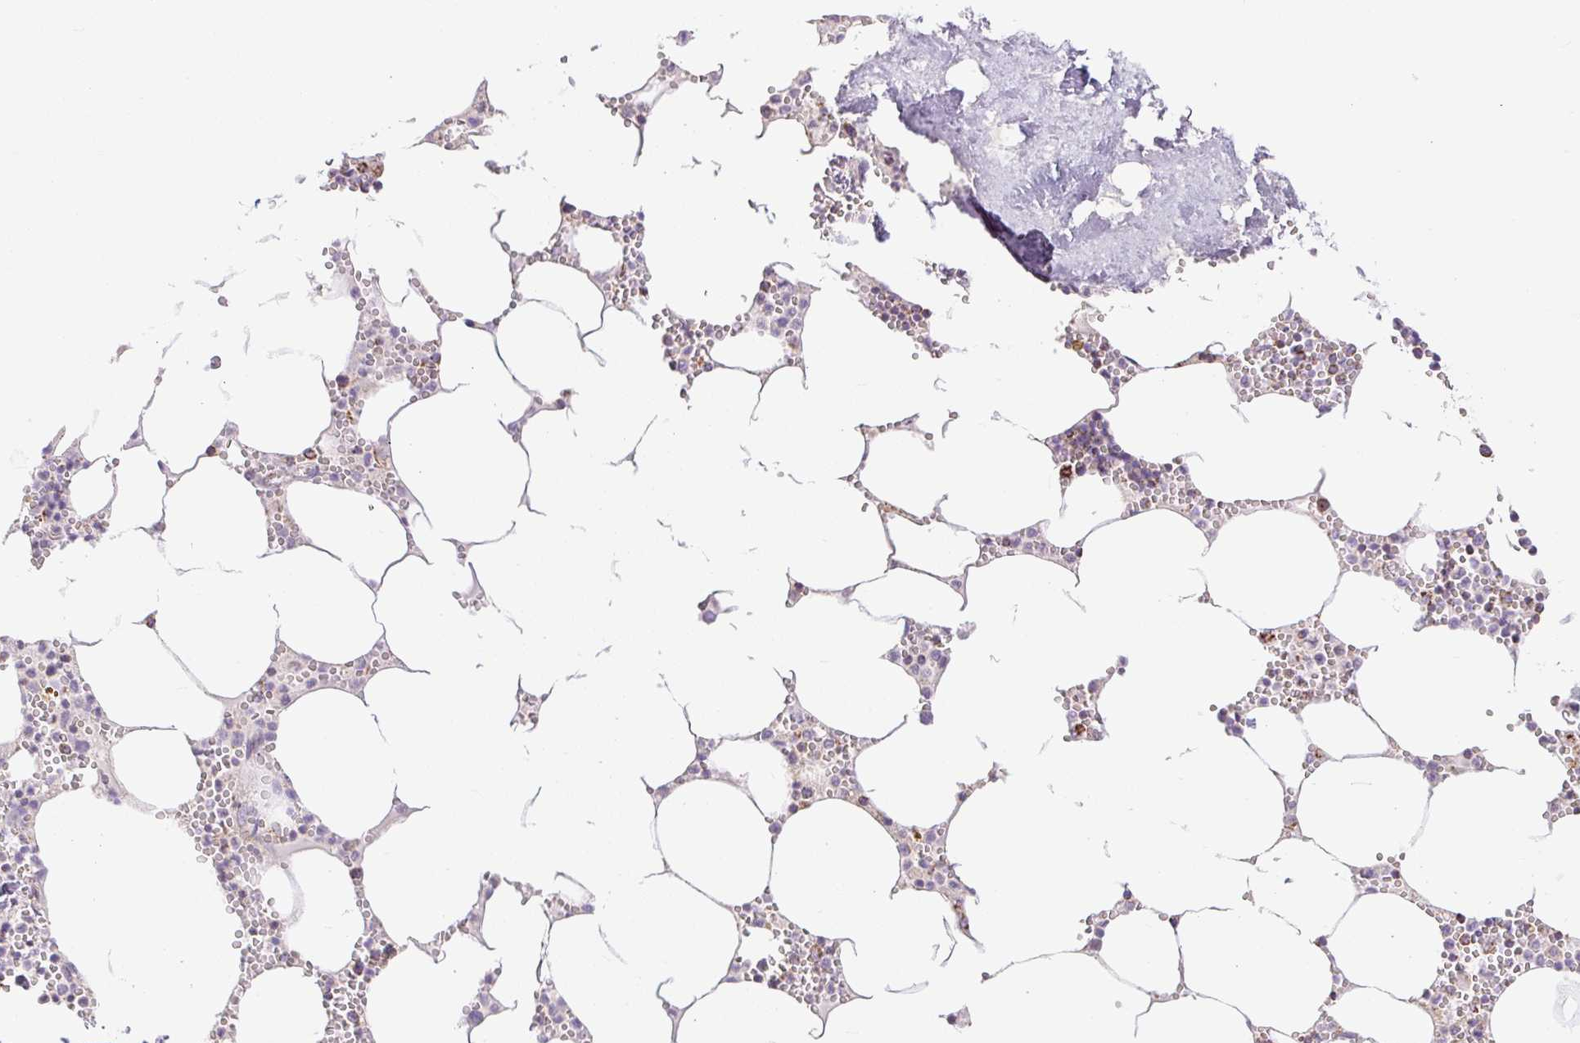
{"staining": {"intensity": "negative", "quantity": "none", "location": "none"}, "tissue": "bone marrow", "cell_type": "Hematopoietic cells", "image_type": "normal", "snomed": [{"axis": "morphology", "description": "Normal tissue, NOS"}, {"axis": "topography", "description": "Bone marrow"}], "caption": "This histopathology image is of normal bone marrow stained with immunohistochemistry to label a protein in brown with the nuclei are counter-stained blue. There is no staining in hematopoietic cells. Brightfield microscopy of immunohistochemistry (IHC) stained with DAB (3,3'-diaminobenzidine) (brown) and hematoxylin (blue), captured at high magnification.", "gene": "DAAM2", "patient": {"sex": "male", "age": 54}}